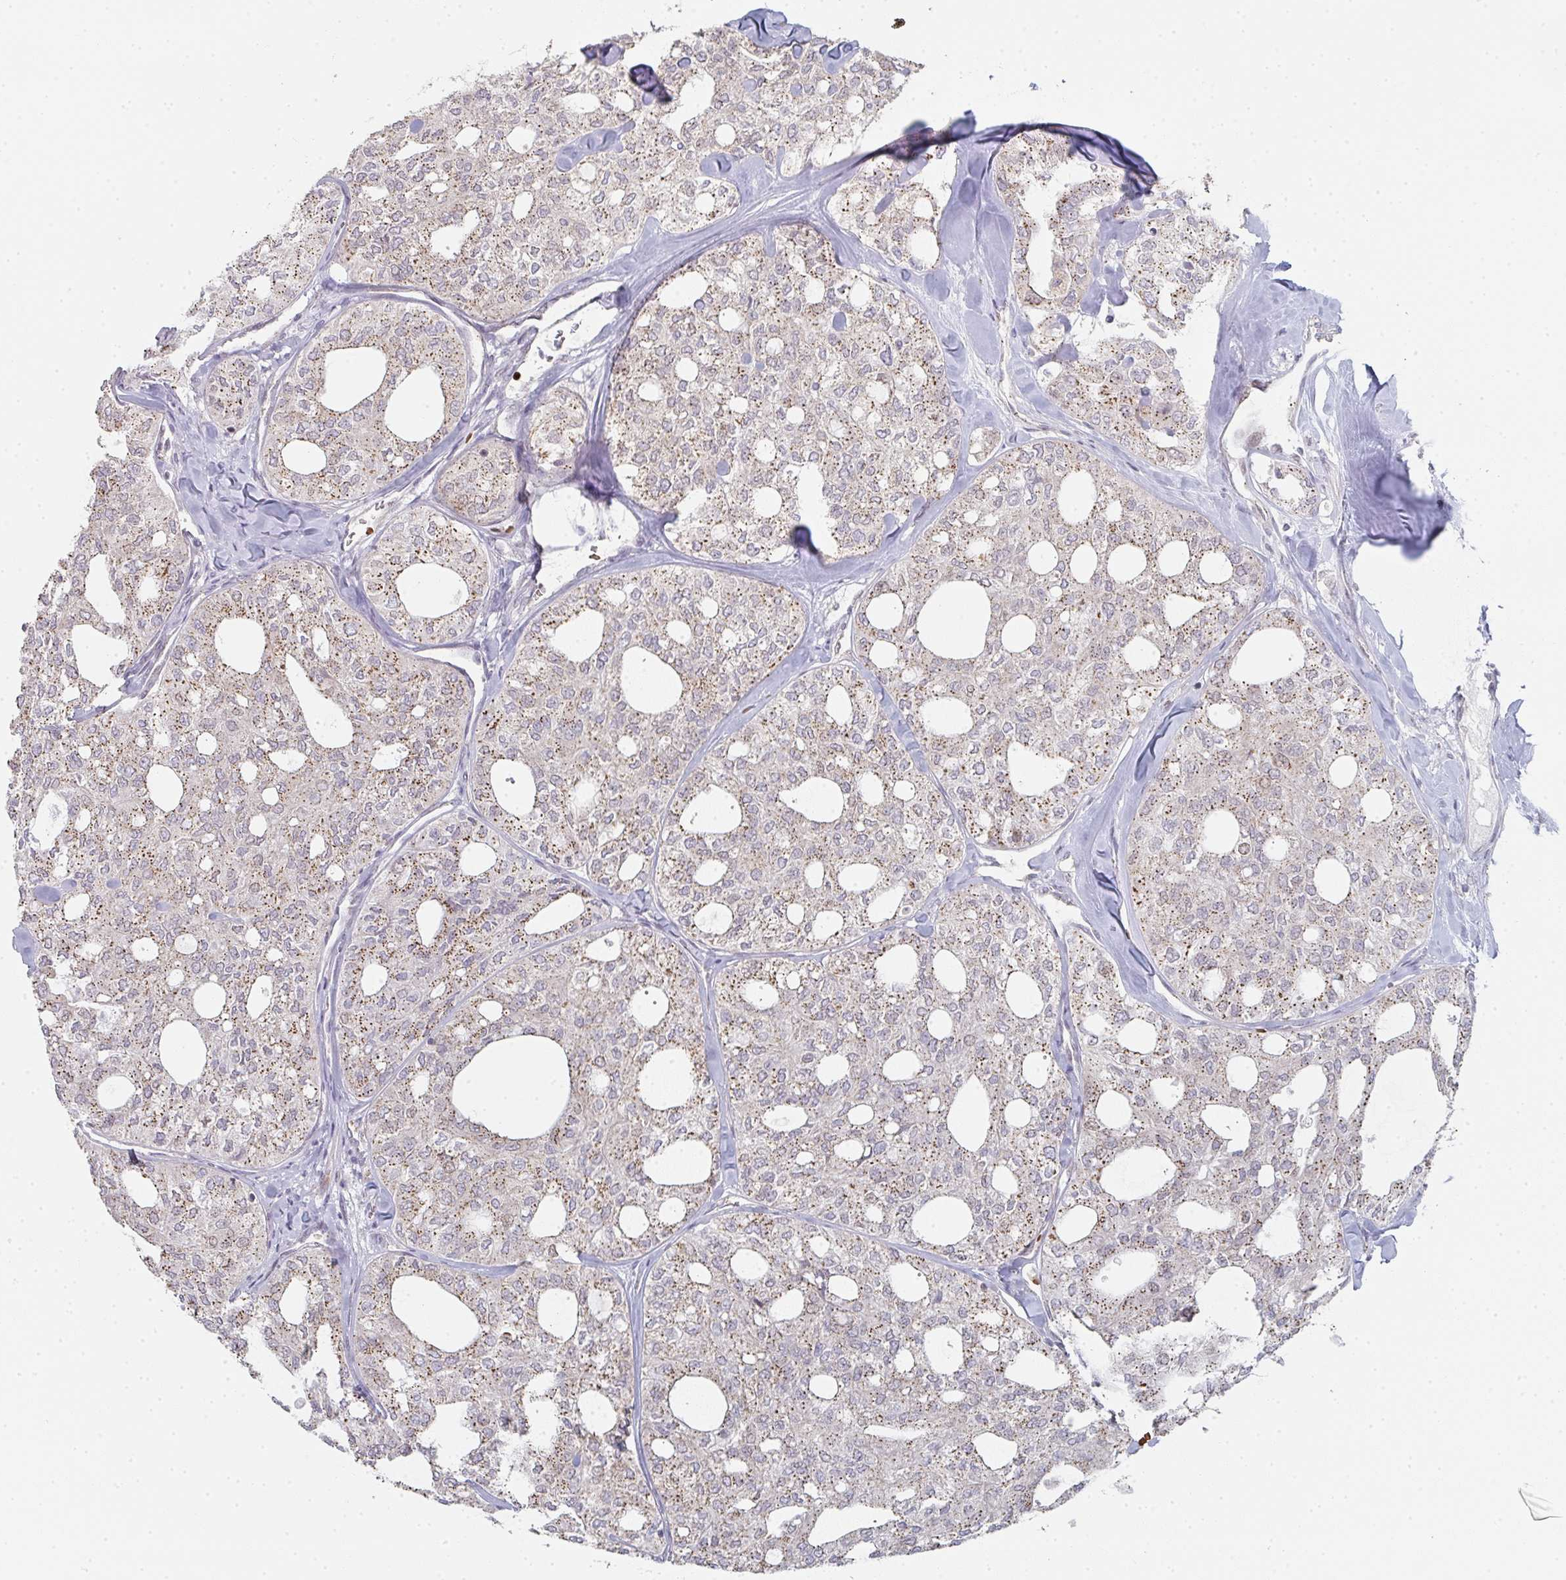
{"staining": {"intensity": "moderate", "quantity": ">75%", "location": "cytoplasmic/membranous"}, "tissue": "thyroid cancer", "cell_type": "Tumor cells", "image_type": "cancer", "snomed": [{"axis": "morphology", "description": "Follicular adenoma carcinoma, NOS"}, {"axis": "topography", "description": "Thyroid gland"}], "caption": "DAB immunohistochemical staining of human follicular adenoma carcinoma (thyroid) displays moderate cytoplasmic/membranous protein staining in approximately >75% of tumor cells.", "gene": "ZNF526", "patient": {"sex": "male", "age": 75}}